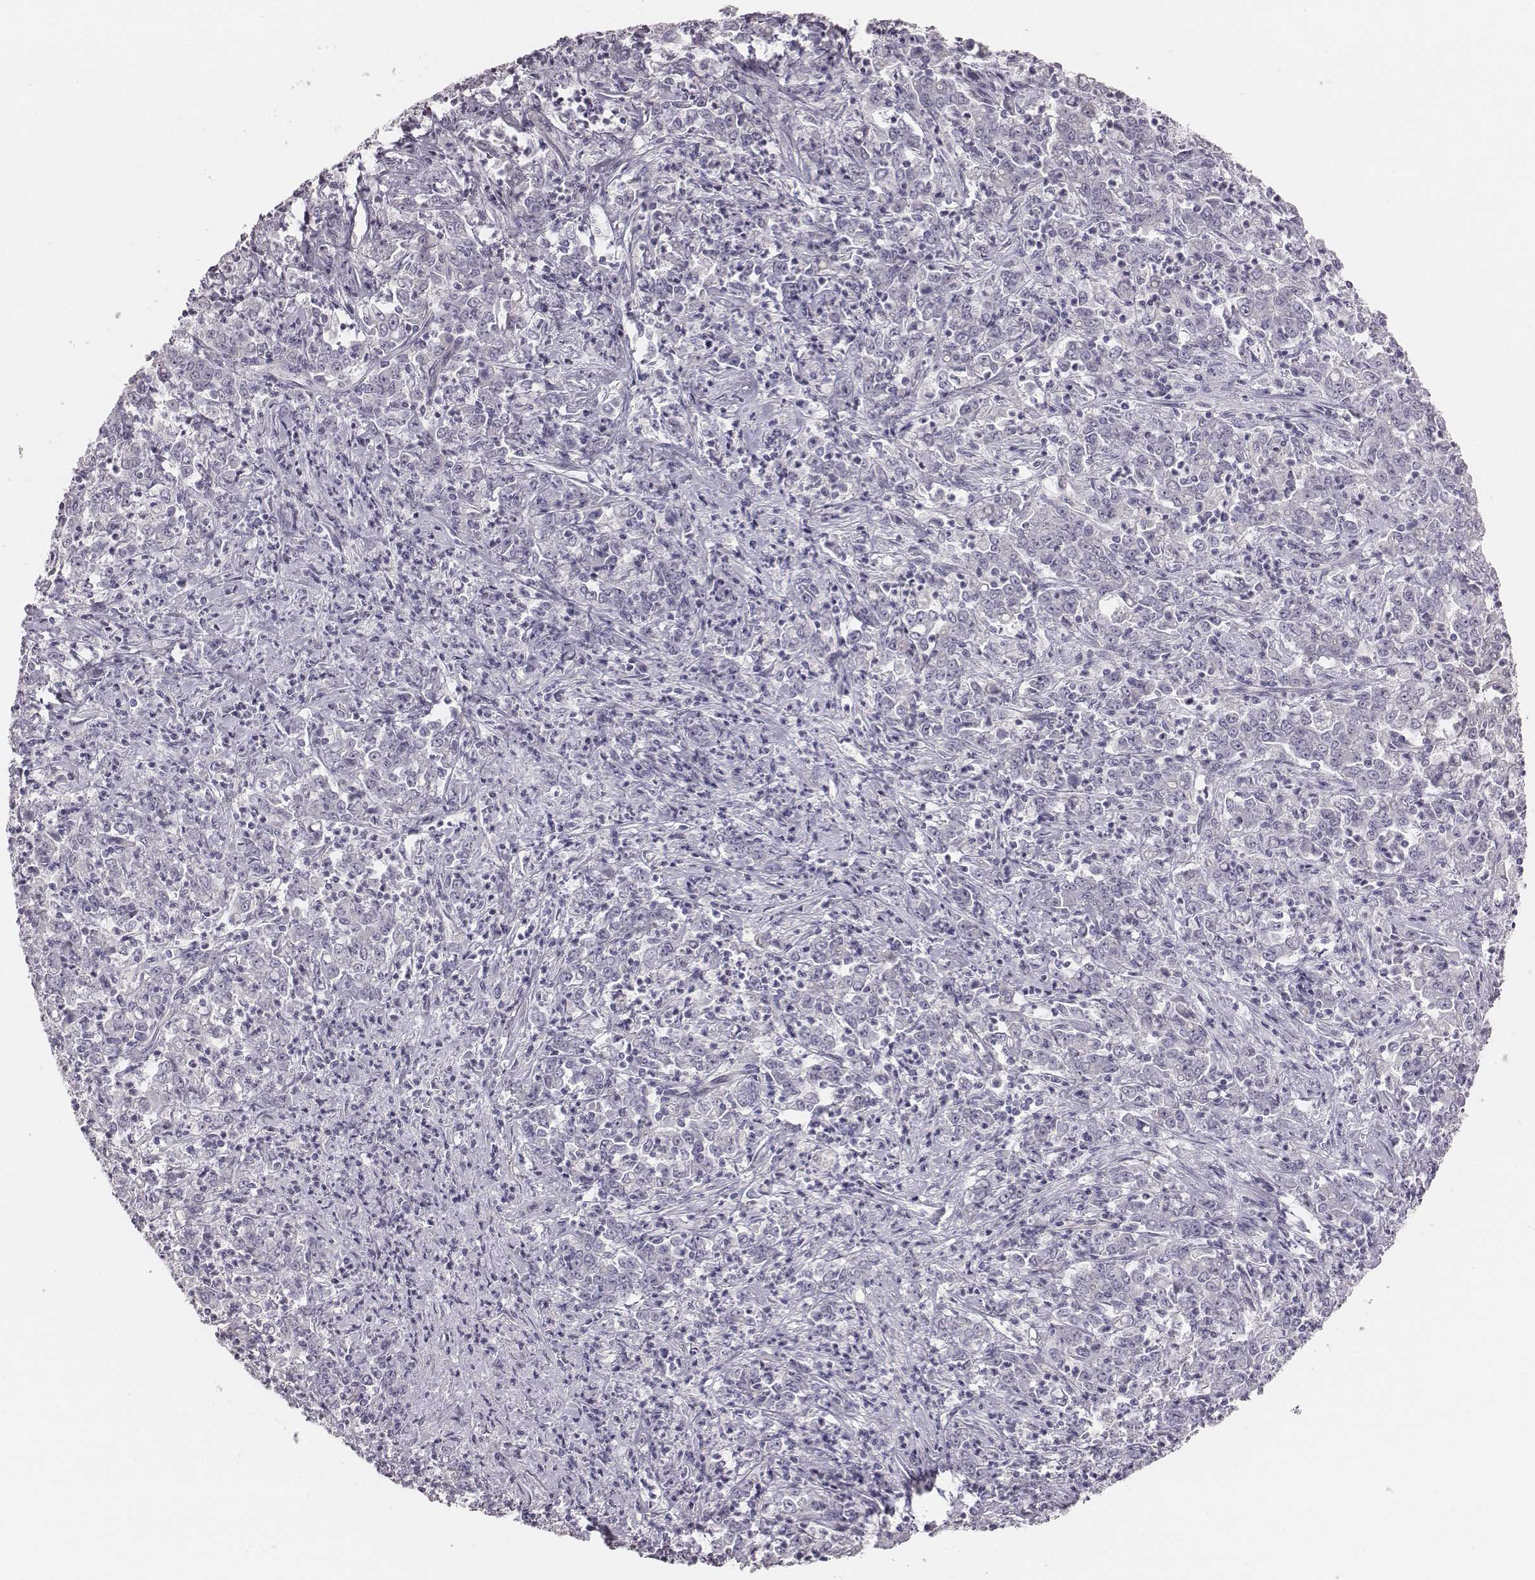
{"staining": {"intensity": "negative", "quantity": "none", "location": "none"}, "tissue": "stomach cancer", "cell_type": "Tumor cells", "image_type": "cancer", "snomed": [{"axis": "morphology", "description": "Adenocarcinoma, NOS"}, {"axis": "topography", "description": "Stomach, lower"}], "caption": "IHC micrograph of neoplastic tissue: human stomach adenocarcinoma stained with DAB reveals no significant protein positivity in tumor cells. (DAB immunohistochemistry with hematoxylin counter stain).", "gene": "CACNG4", "patient": {"sex": "female", "age": 71}}